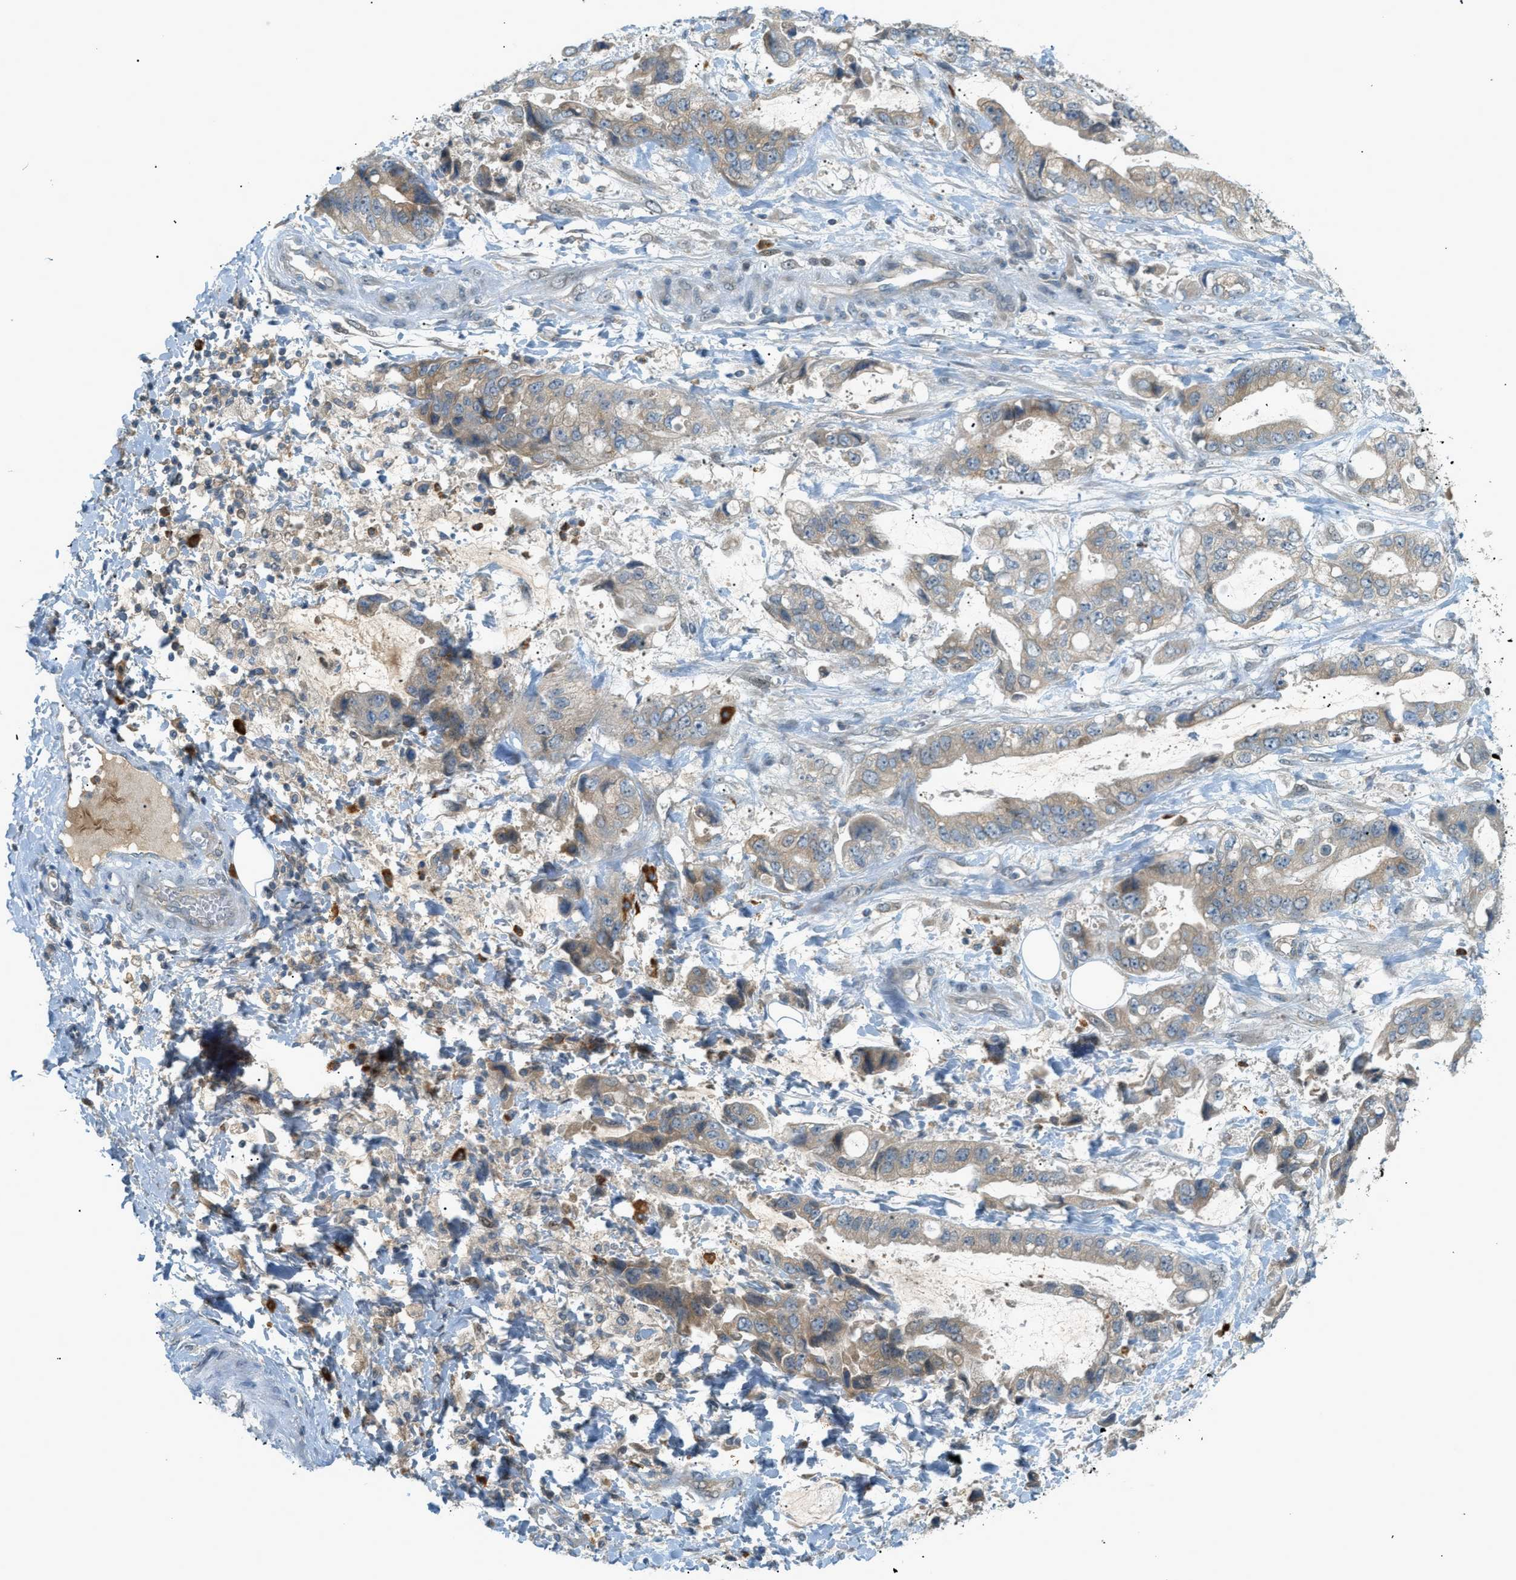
{"staining": {"intensity": "weak", "quantity": ">75%", "location": "cytoplasmic/membranous"}, "tissue": "stomach cancer", "cell_type": "Tumor cells", "image_type": "cancer", "snomed": [{"axis": "morphology", "description": "Normal tissue, NOS"}, {"axis": "morphology", "description": "Adenocarcinoma, NOS"}, {"axis": "topography", "description": "Stomach"}], "caption": "Tumor cells reveal weak cytoplasmic/membranous staining in about >75% of cells in stomach cancer (adenocarcinoma). The staining is performed using DAB (3,3'-diaminobenzidine) brown chromogen to label protein expression. The nuclei are counter-stained blue using hematoxylin.", "gene": "DYRK1A", "patient": {"sex": "male", "age": 62}}